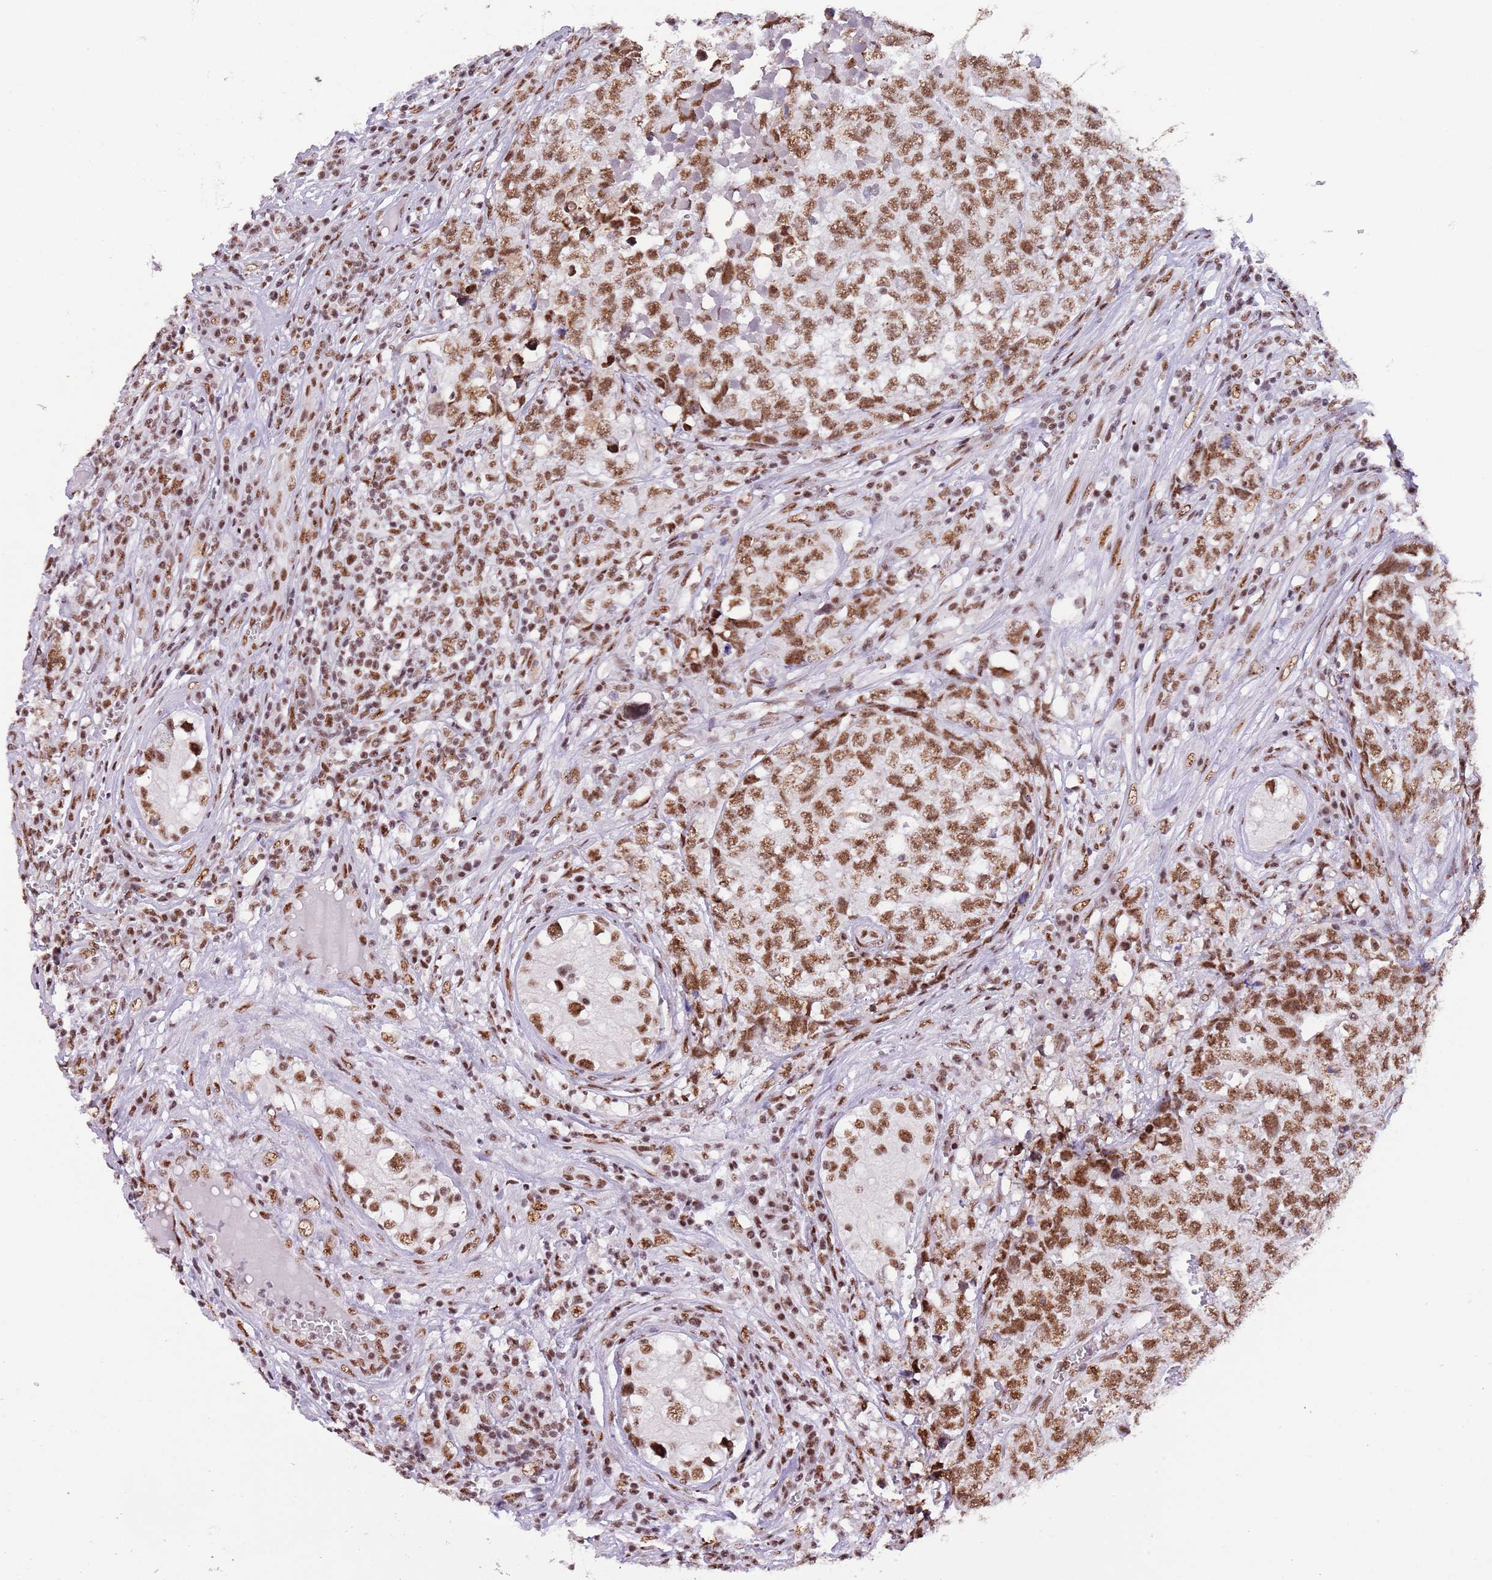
{"staining": {"intensity": "moderate", "quantity": ">75%", "location": "nuclear"}, "tissue": "testis cancer", "cell_type": "Tumor cells", "image_type": "cancer", "snomed": [{"axis": "morphology", "description": "Carcinoma, Embryonal, NOS"}, {"axis": "topography", "description": "Testis"}], "caption": "Immunohistochemistry (IHC) image of testis cancer (embryonal carcinoma) stained for a protein (brown), which reveals medium levels of moderate nuclear staining in about >75% of tumor cells.", "gene": "SF3A2", "patient": {"sex": "male", "age": 31}}